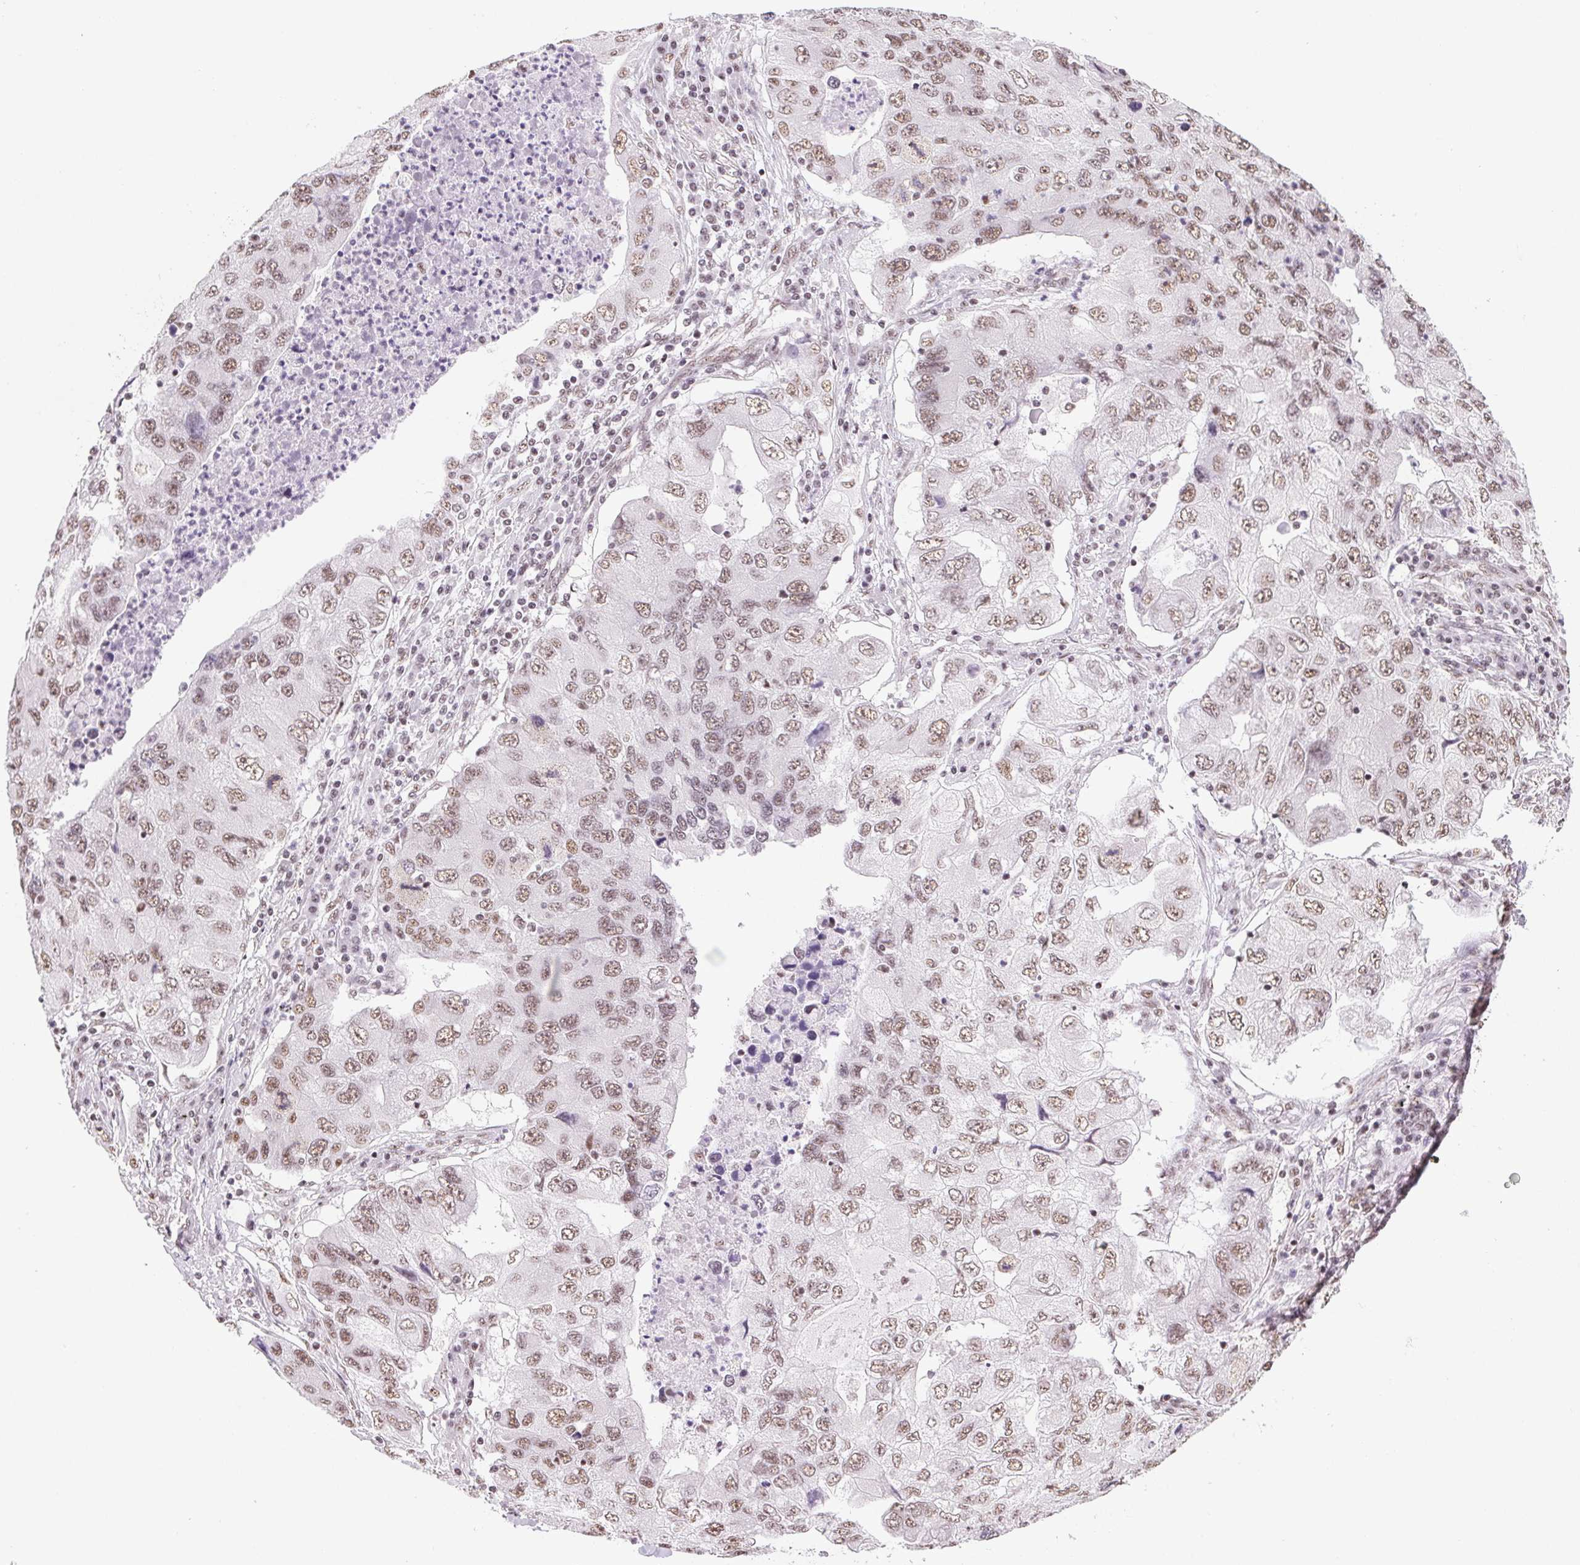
{"staining": {"intensity": "weak", "quantity": ">75%", "location": "nuclear"}, "tissue": "lung cancer", "cell_type": "Tumor cells", "image_type": "cancer", "snomed": [{"axis": "morphology", "description": "Adenocarcinoma, NOS"}, {"axis": "morphology", "description": "Adenocarcinoma, metastatic, NOS"}, {"axis": "topography", "description": "Lymph node"}, {"axis": "topography", "description": "Lung"}], "caption": "A low amount of weak nuclear positivity is present in approximately >75% of tumor cells in lung cancer tissue.", "gene": "IK", "patient": {"sex": "female", "age": 54}}